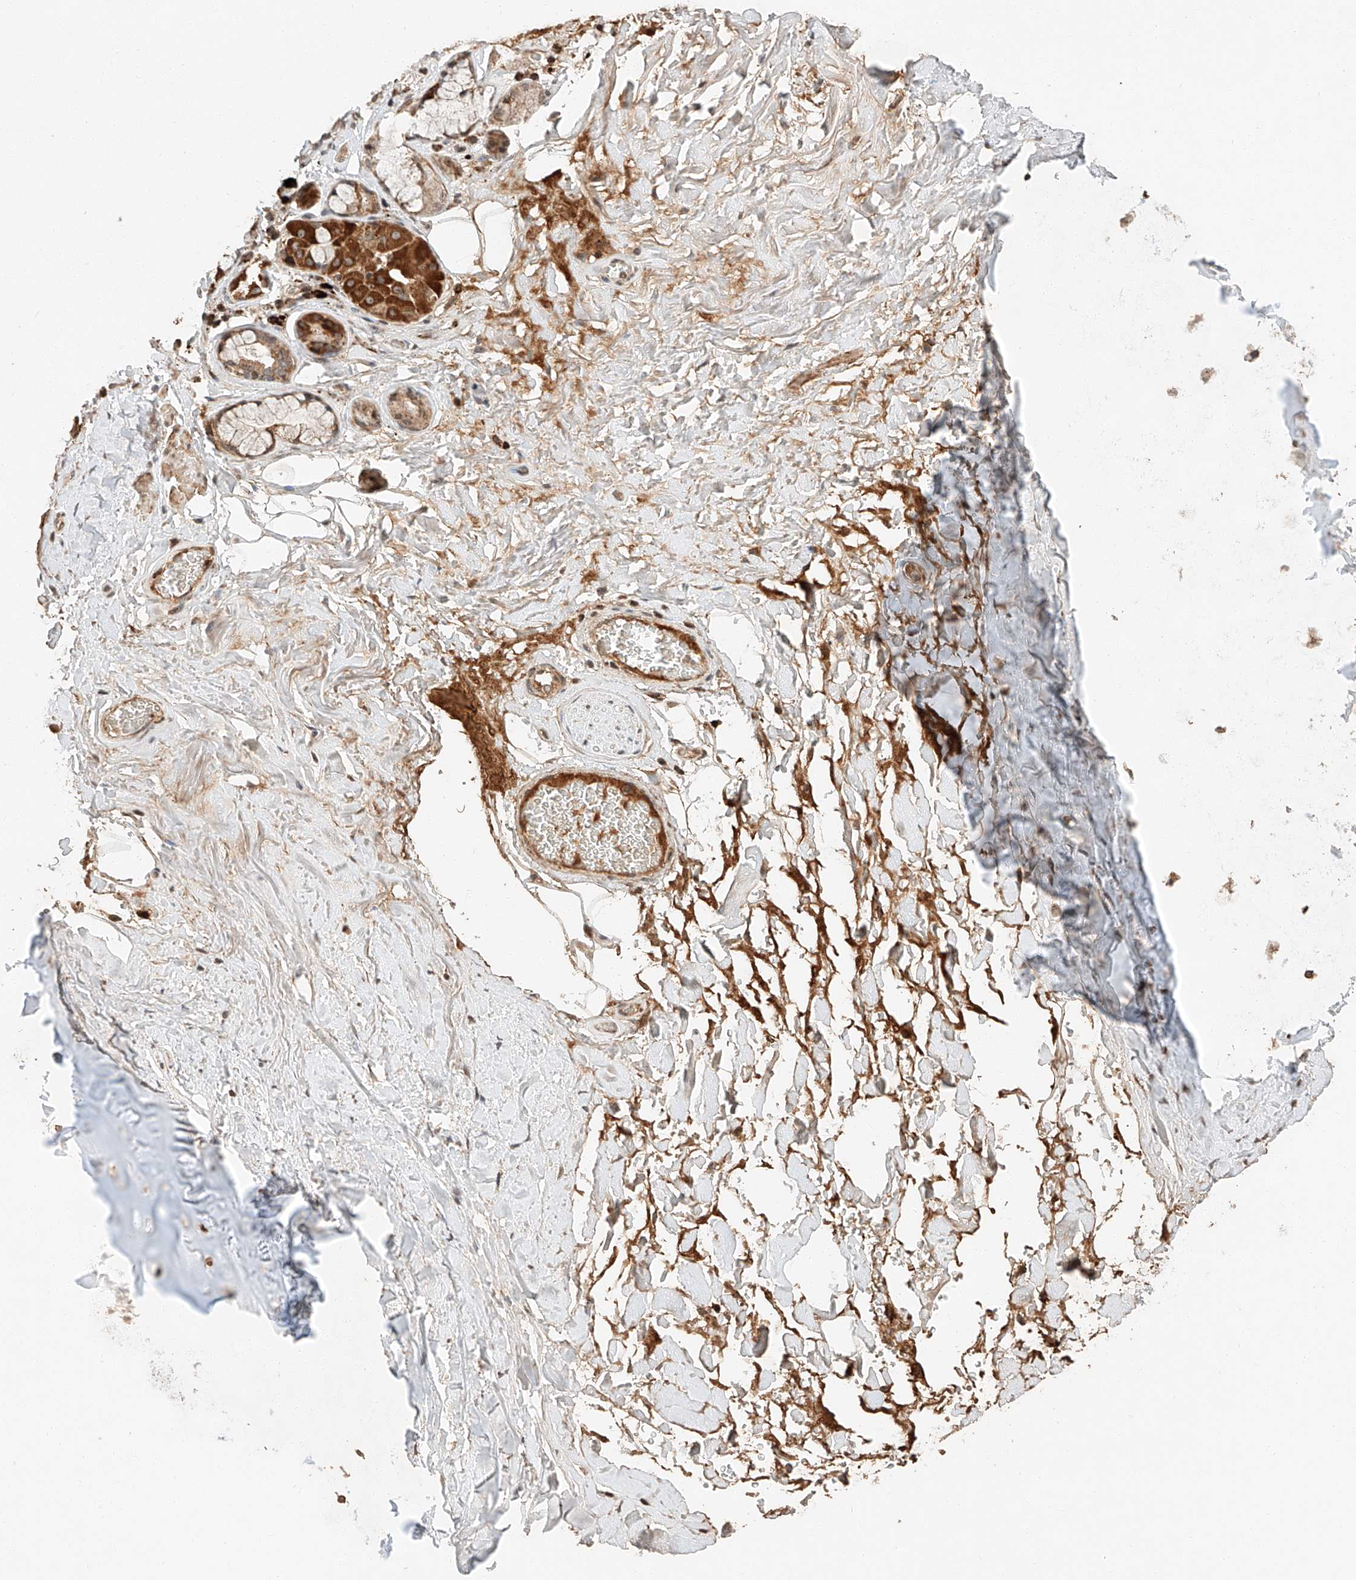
{"staining": {"intensity": "moderate", "quantity": ">75%", "location": "cytoplasmic/membranous"}, "tissue": "adipose tissue", "cell_type": "Adipocytes", "image_type": "normal", "snomed": [{"axis": "morphology", "description": "Normal tissue, NOS"}, {"axis": "topography", "description": "Cartilage tissue"}], "caption": "DAB (3,3'-diaminobenzidine) immunohistochemical staining of normal human adipose tissue reveals moderate cytoplasmic/membranous protein expression in about >75% of adipocytes.", "gene": "ARHGAP33", "patient": {"sex": "female", "age": 63}}